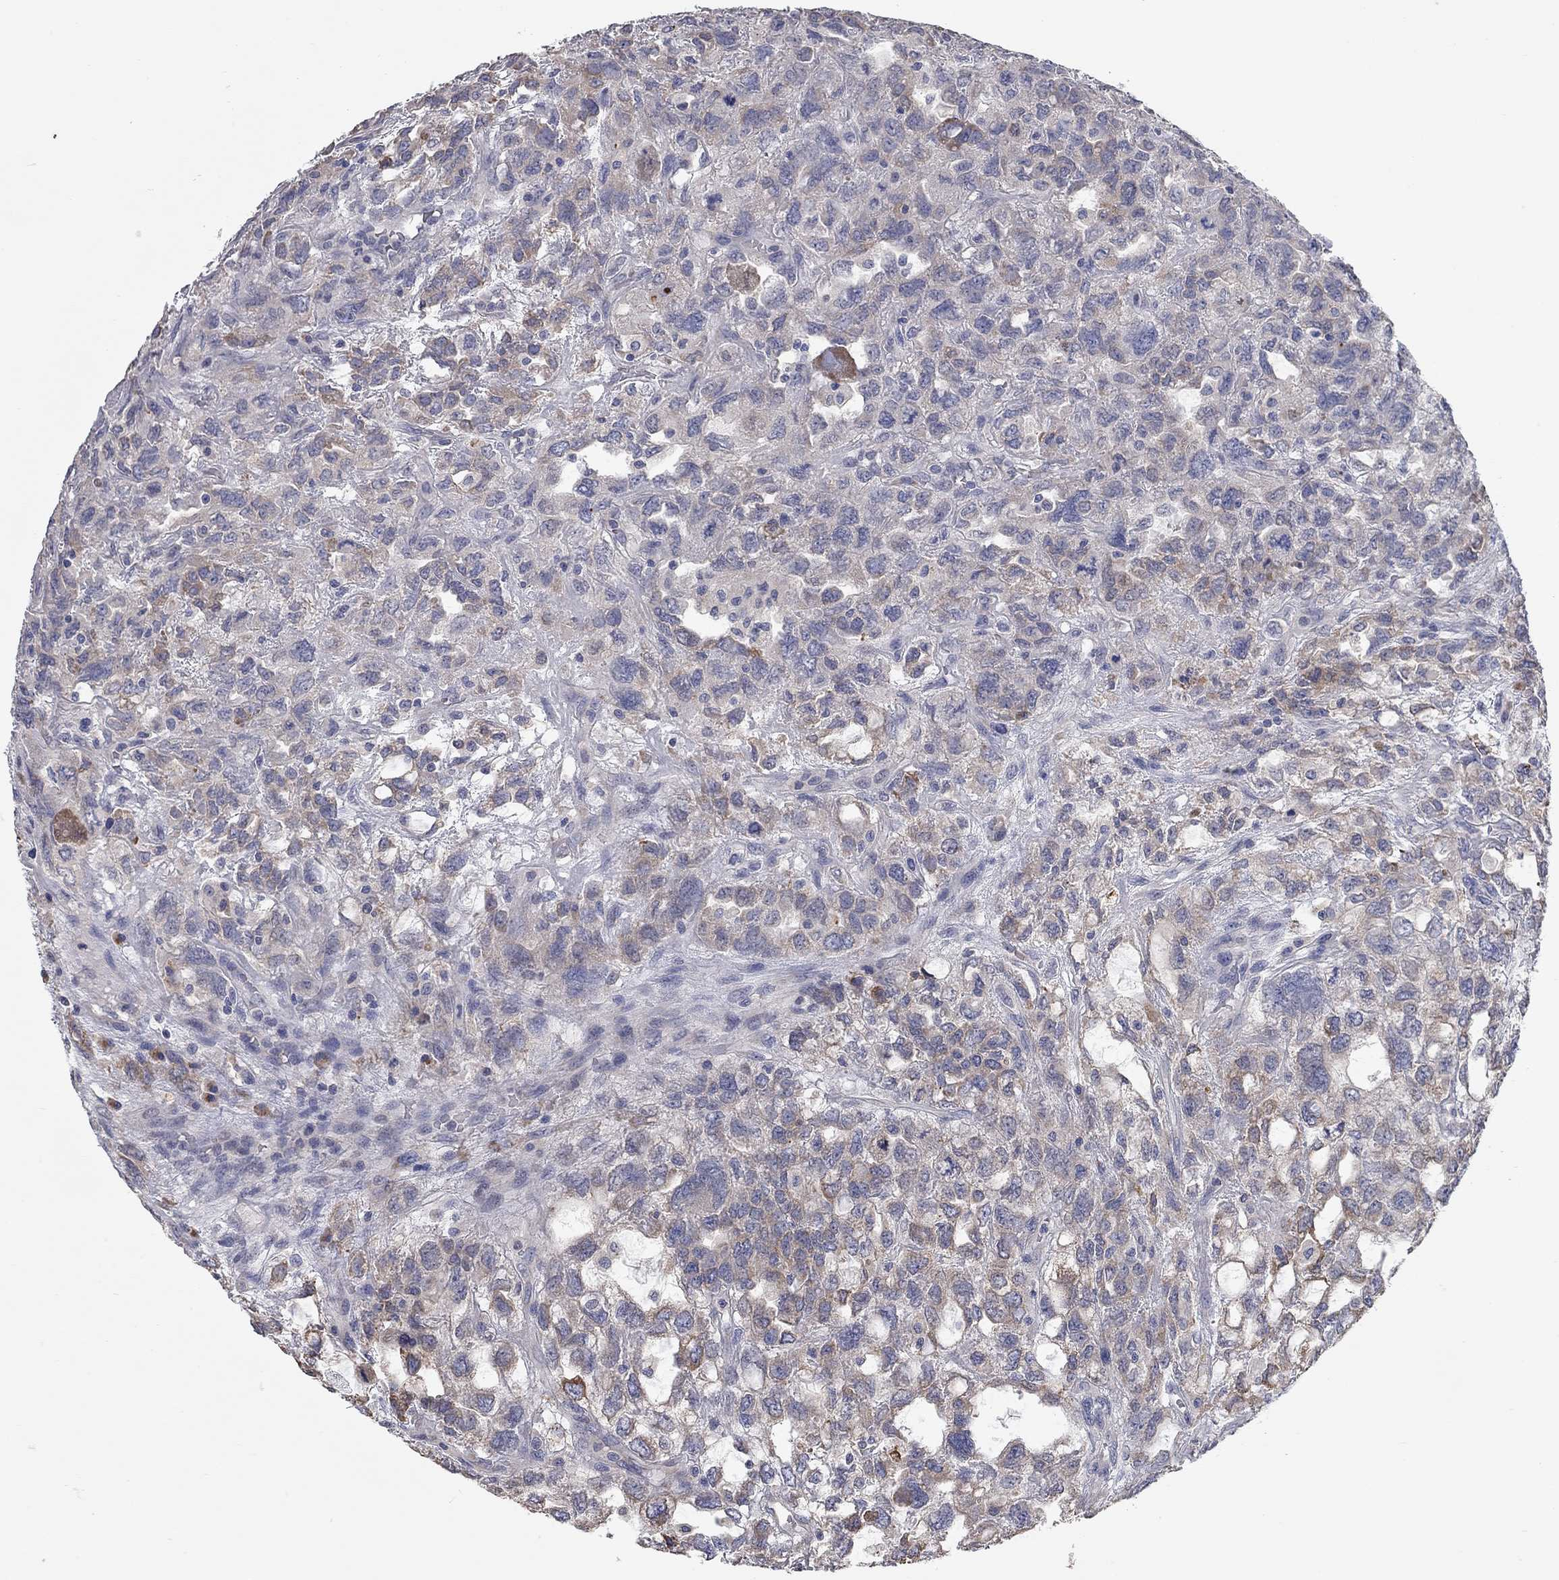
{"staining": {"intensity": "moderate", "quantity": "<25%", "location": "cytoplasmic/membranous"}, "tissue": "testis cancer", "cell_type": "Tumor cells", "image_type": "cancer", "snomed": [{"axis": "morphology", "description": "Seminoma, NOS"}, {"axis": "topography", "description": "Testis"}], "caption": "Moderate cytoplasmic/membranous staining is appreciated in about <25% of tumor cells in testis cancer (seminoma). The staining was performed using DAB, with brown indicating positive protein expression. Nuclei are stained blue with hematoxylin.", "gene": "XAGE2", "patient": {"sex": "male", "age": 52}}